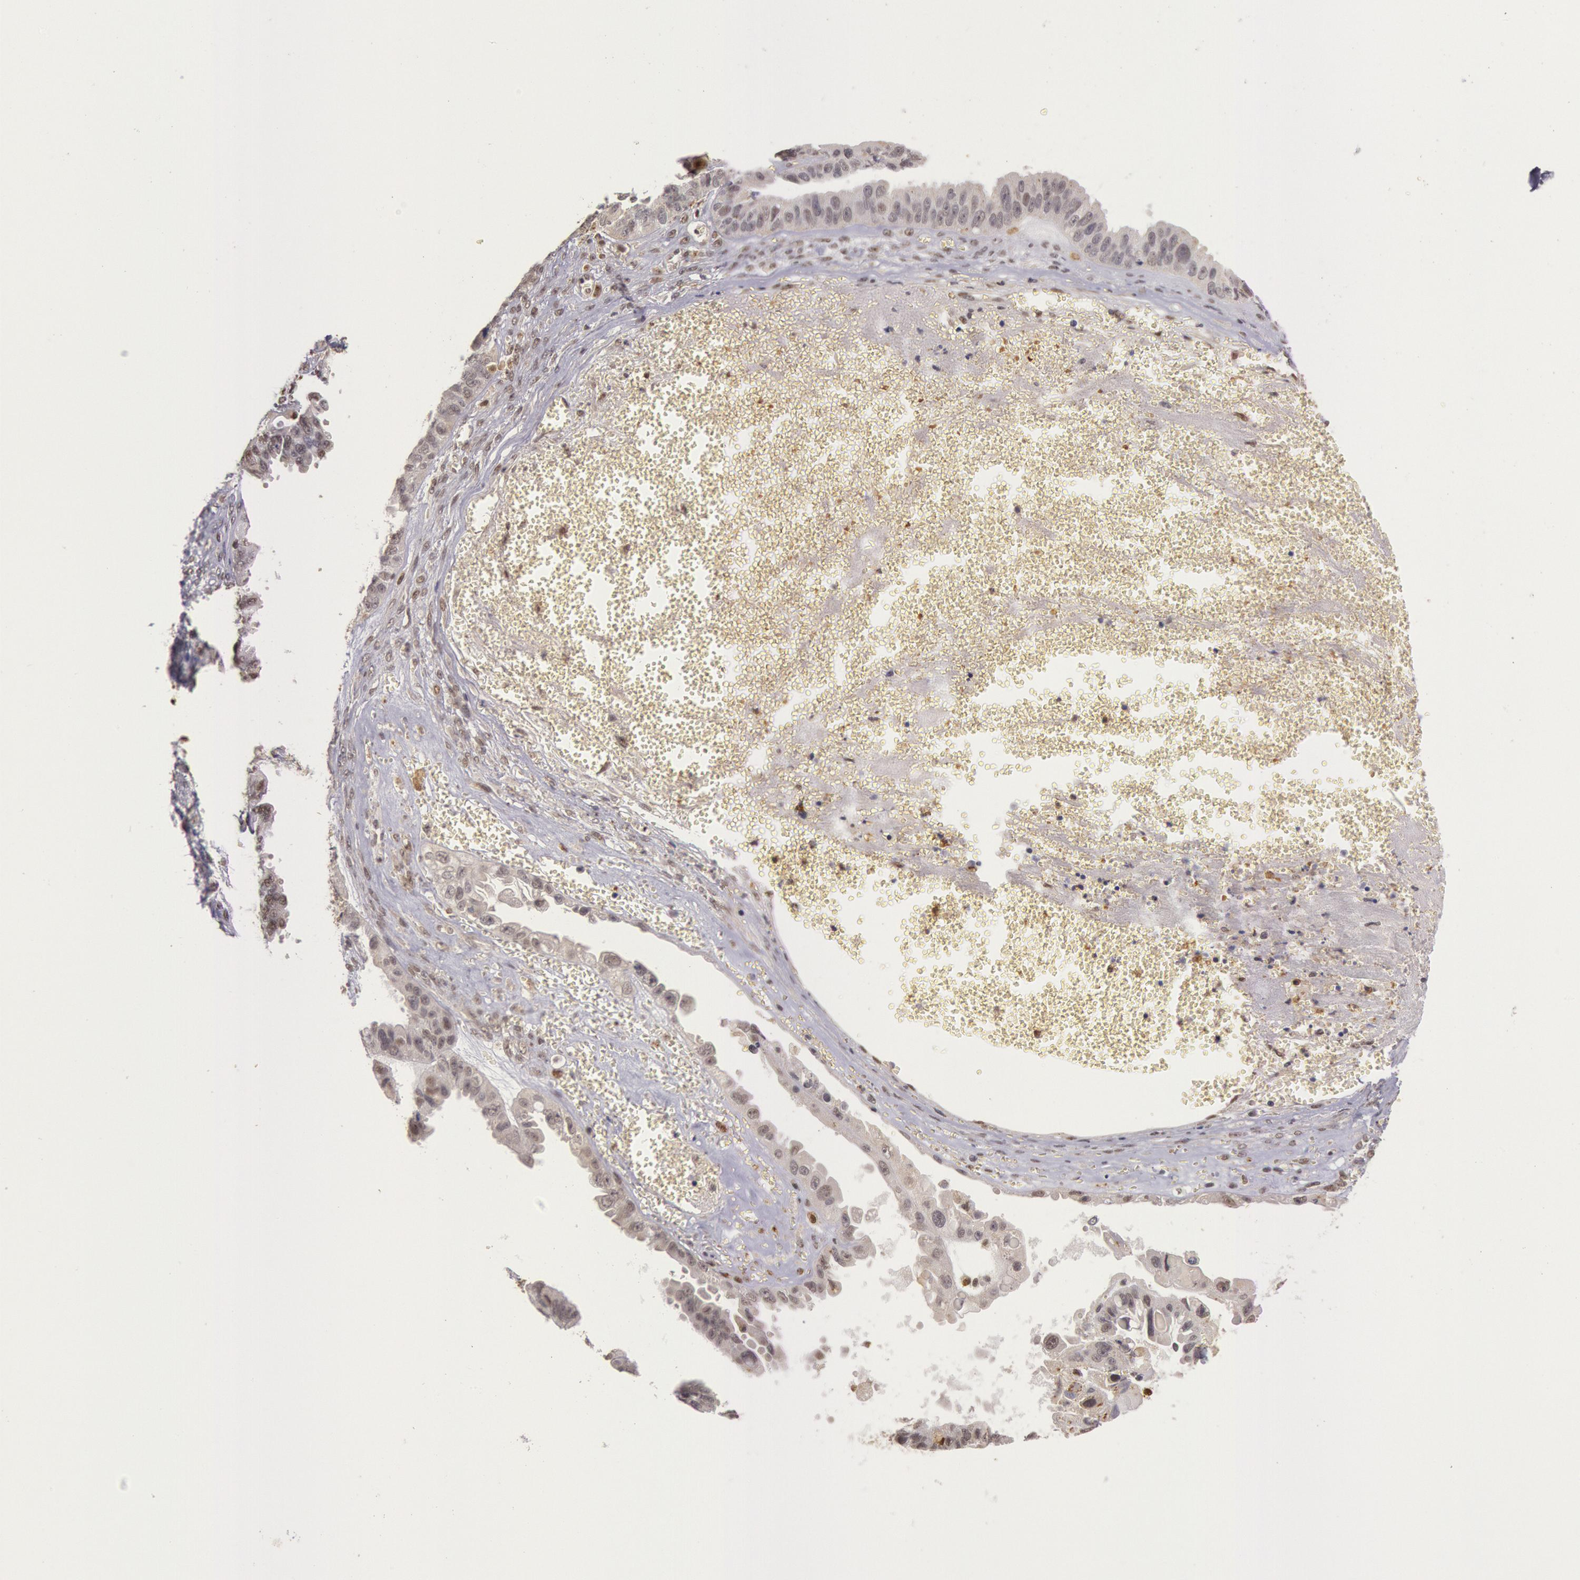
{"staining": {"intensity": "weak", "quantity": "25%-75%", "location": "nuclear"}, "tissue": "ovarian cancer", "cell_type": "Tumor cells", "image_type": "cancer", "snomed": [{"axis": "morphology", "description": "Carcinoma, endometroid"}, {"axis": "topography", "description": "Ovary"}], "caption": "The photomicrograph exhibits staining of endometroid carcinoma (ovarian), revealing weak nuclear protein staining (brown color) within tumor cells.", "gene": "LIG4", "patient": {"sex": "female", "age": 85}}